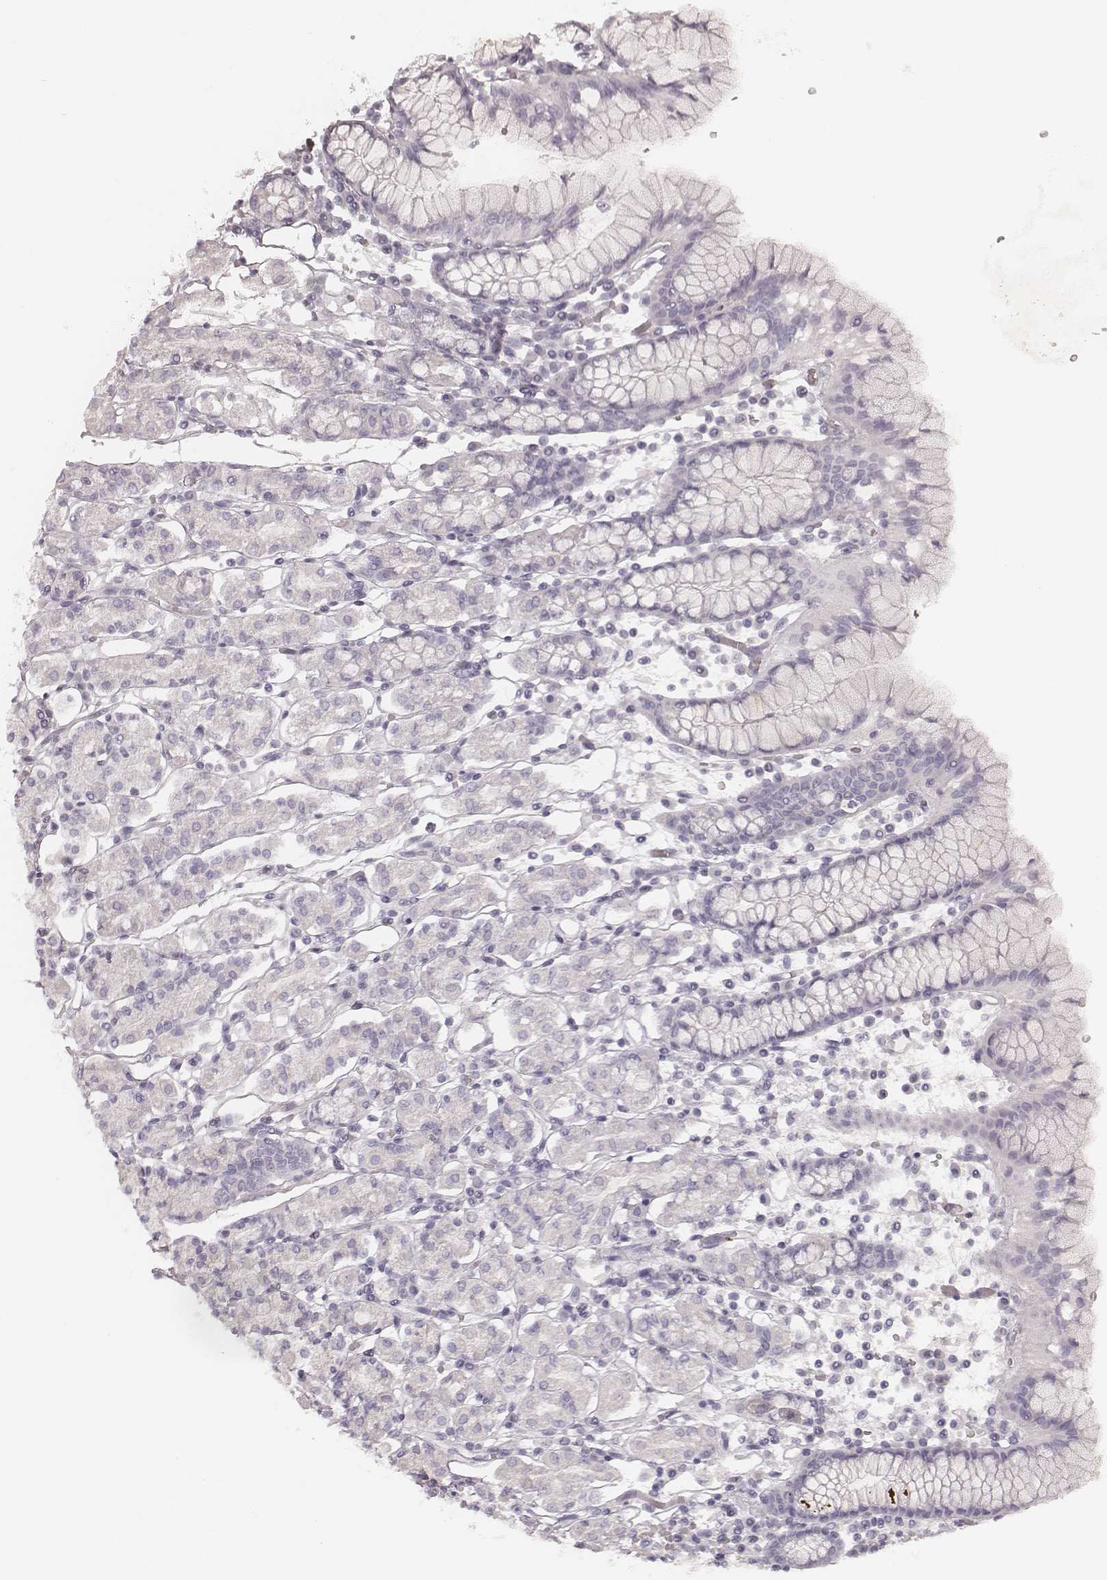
{"staining": {"intensity": "negative", "quantity": "none", "location": "none"}, "tissue": "stomach", "cell_type": "Glandular cells", "image_type": "normal", "snomed": [{"axis": "morphology", "description": "Normal tissue, NOS"}, {"axis": "topography", "description": "Stomach, upper"}, {"axis": "topography", "description": "Stomach"}], "caption": "An image of stomach stained for a protein shows no brown staining in glandular cells. (DAB immunohistochemistry (IHC) with hematoxylin counter stain).", "gene": "KRT31", "patient": {"sex": "male", "age": 62}}